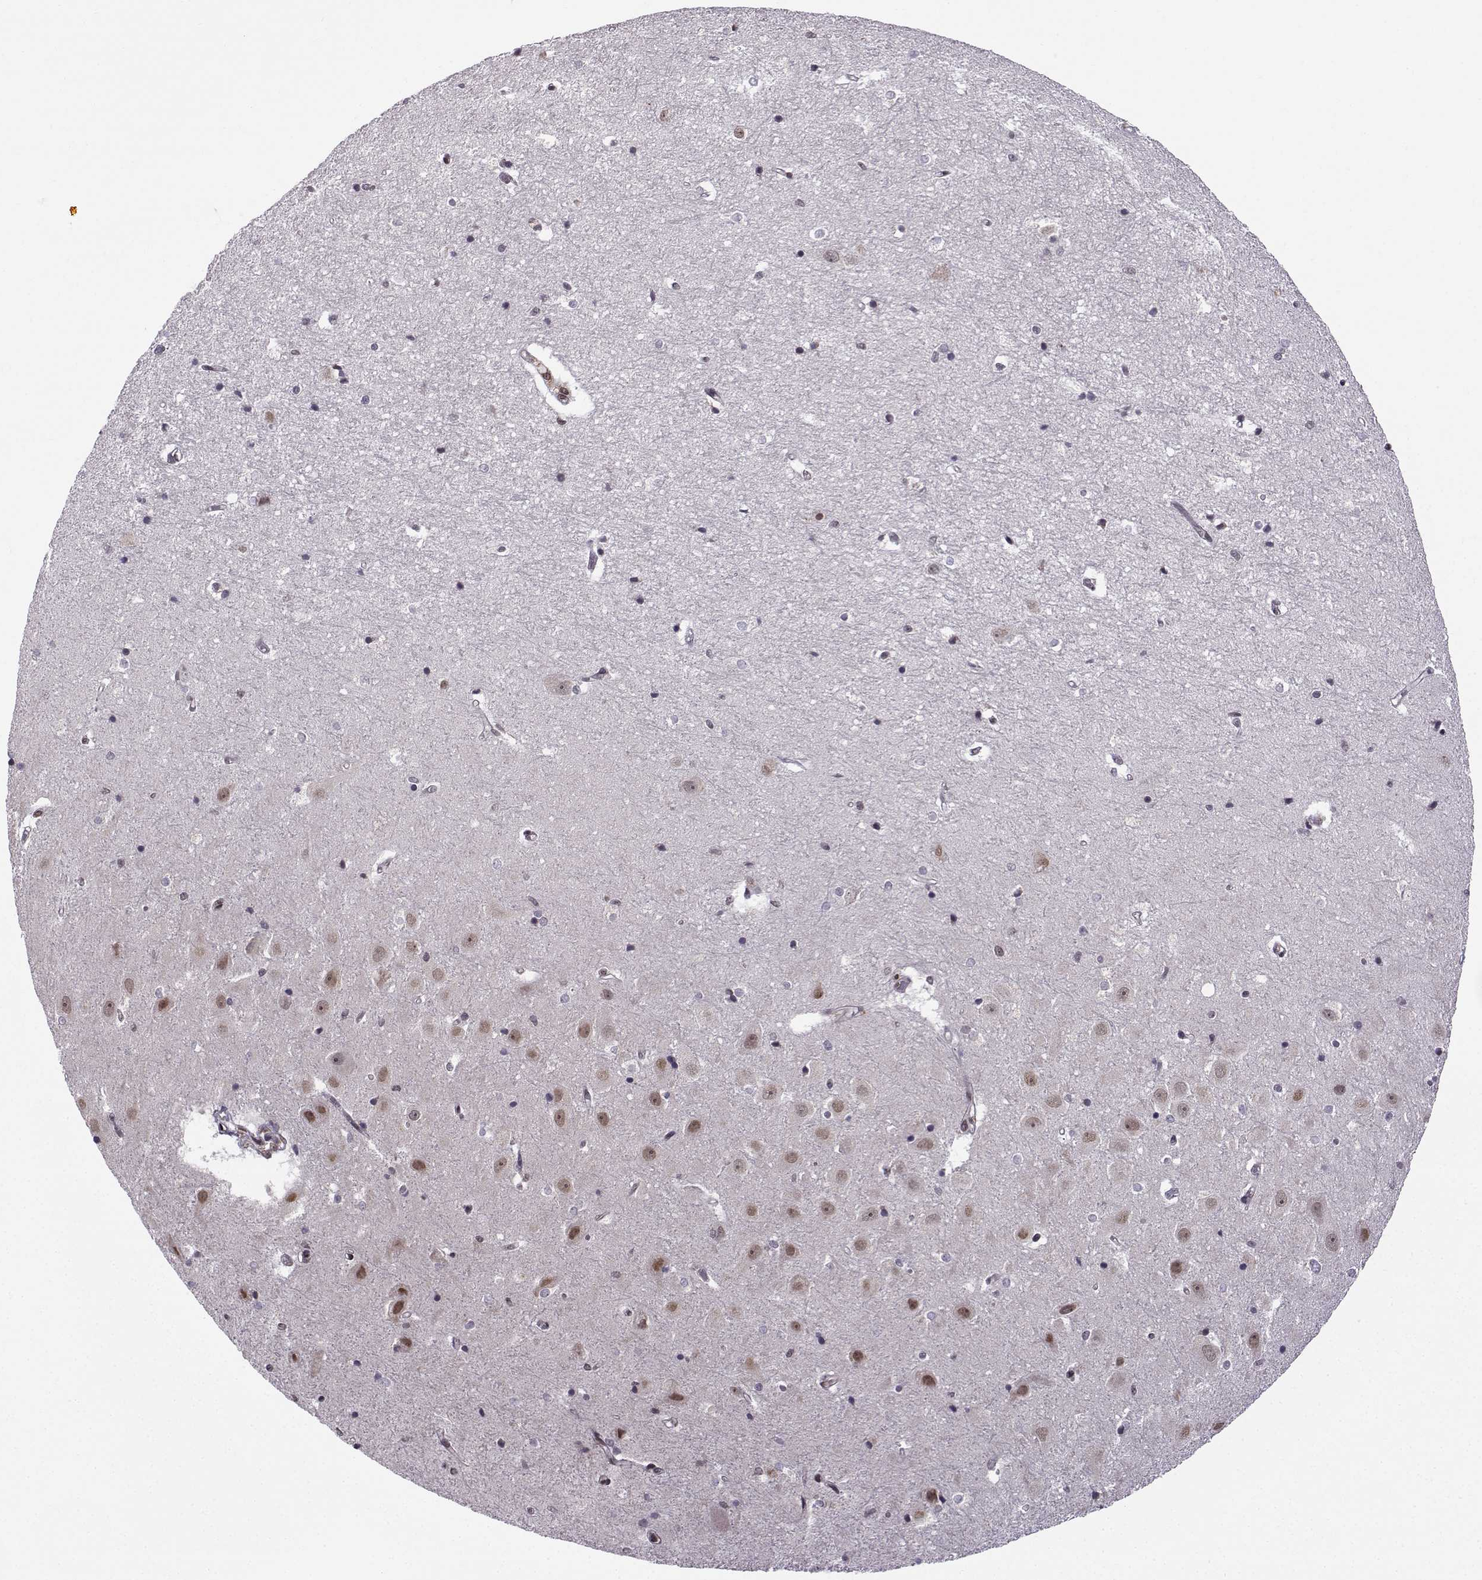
{"staining": {"intensity": "negative", "quantity": "none", "location": "none"}, "tissue": "hippocampus", "cell_type": "Glial cells", "image_type": "normal", "snomed": [{"axis": "morphology", "description": "Normal tissue, NOS"}, {"axis": "topography", "description": "Hippocampus"}], "caption": "A photomicrograph of hippocampus stained for a protein reveals no brown staining in glial cells. The staining was performed using DAB (3,3'-diaminobenzidine) to visualize the protein expression in brown, while the nuclei were stained in blue with hematoxylin (Magnification: 20x).", "gene": "EZH1", "patient": {"sex": "male", "age": 44}}